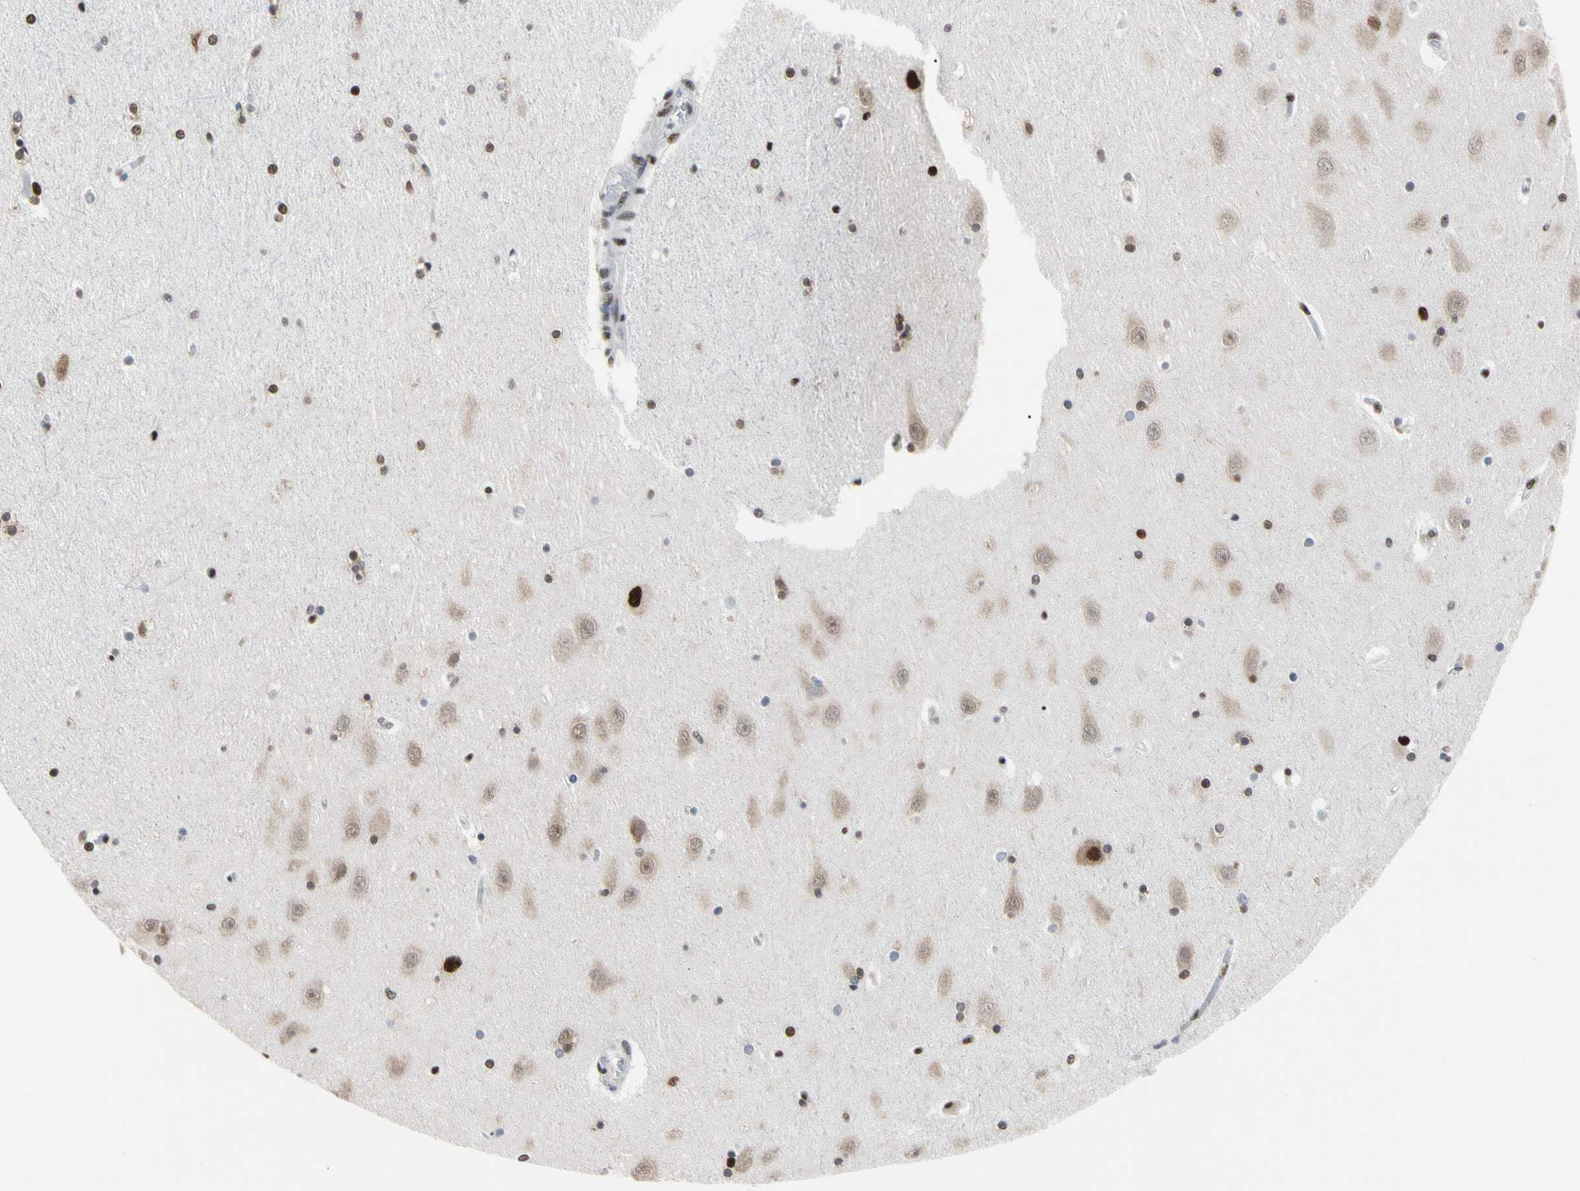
{"staining": {"intensity": "strong", "quantity": ">75%", "location": "nuclear"}, "tissue": "hippocampus", "cell_type": "Glial cells", "image_type": "normal", "snomed": [{"axis": "morphology", "description": "Normal tissue, NOS"}, {"axis": "topography", "description": "Hippocampus"}], "caption": "Brown immunohistochemical staining in benign hippocampus reveals strong nuclear expression in approximately >75% of glial cells. The protein of interest is shown in brown color, while the nuclei are stained blue.", "gene": "FAM98B", "patient": {"sex": "female", "age": 54}}